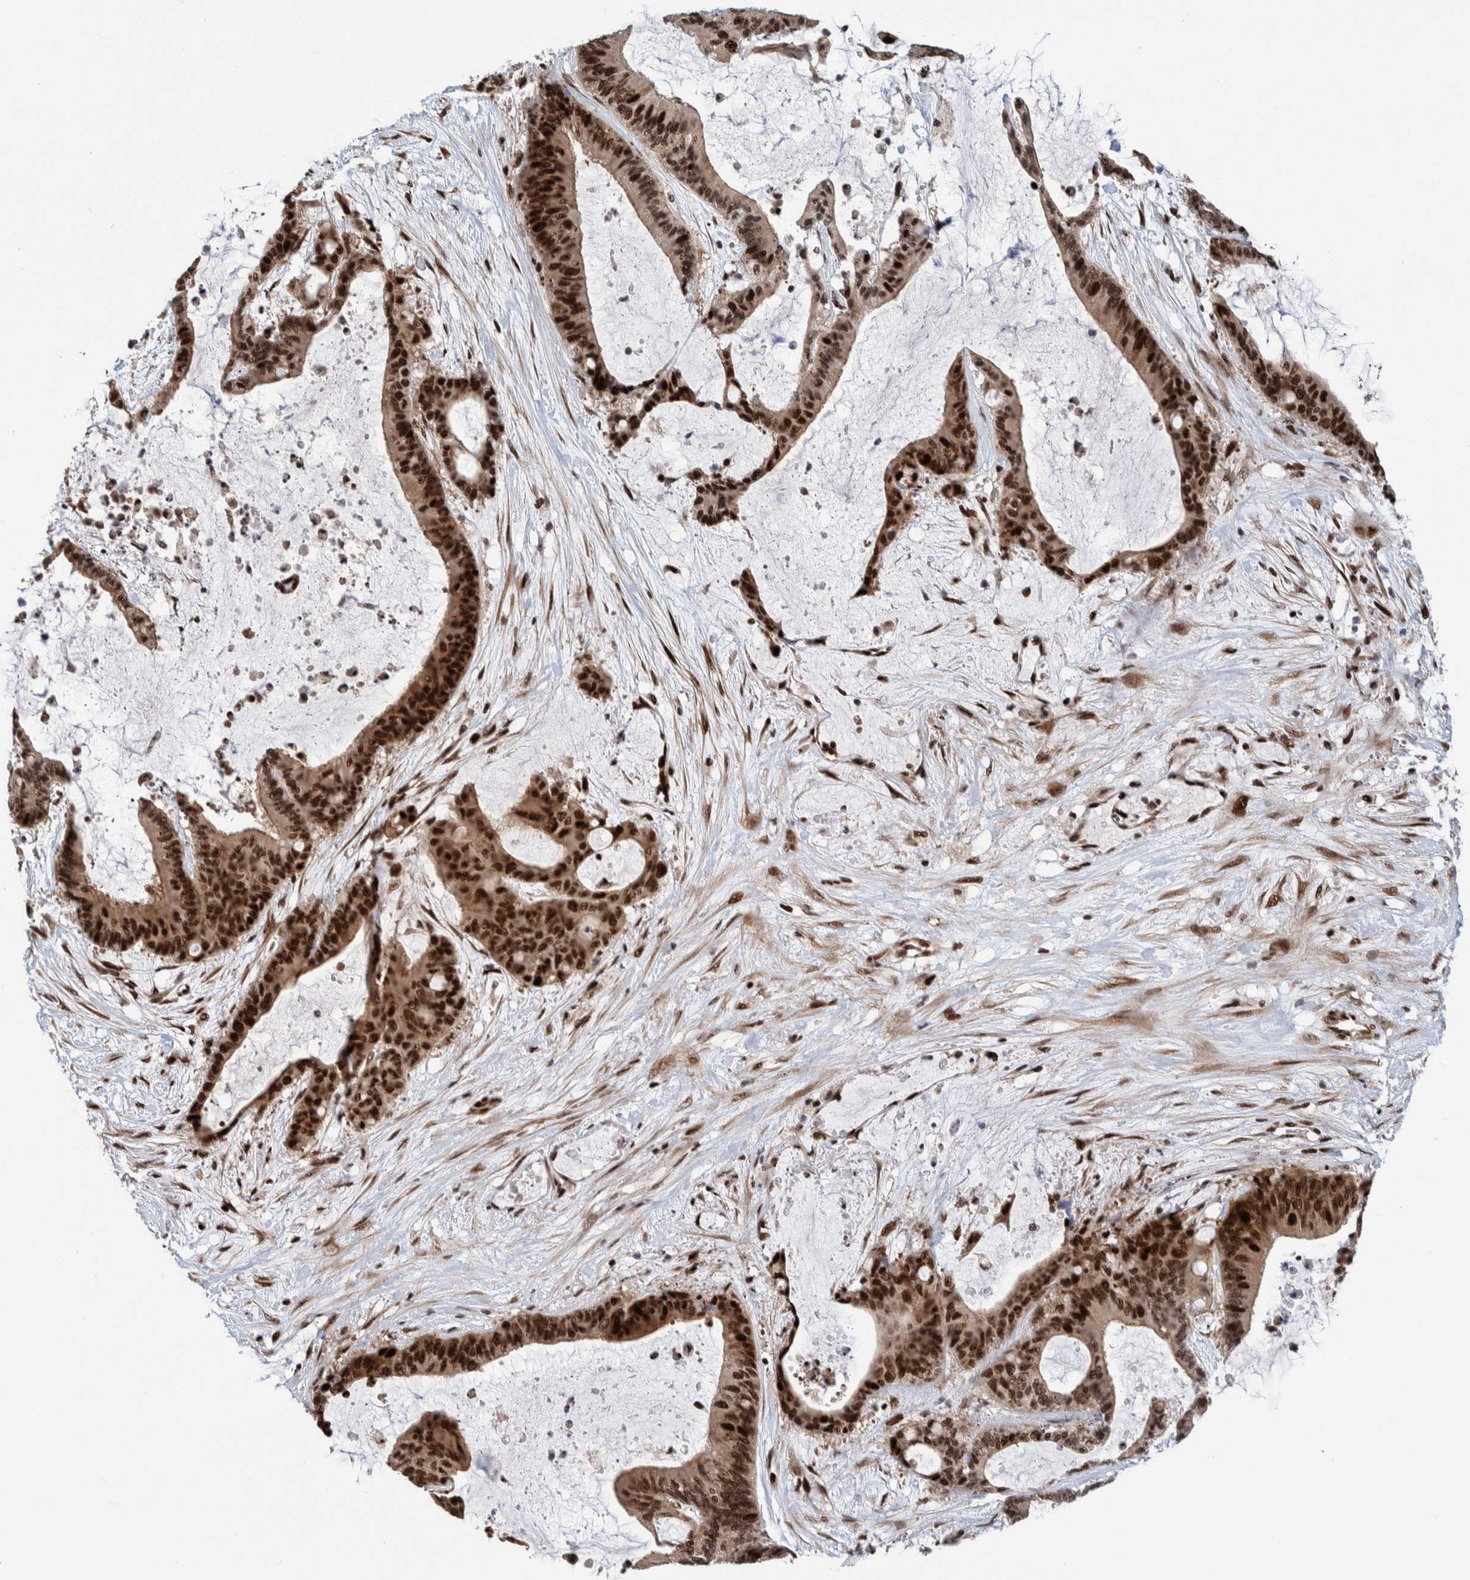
{"staining": {"intensity": "strong", "quantity": ">75%", "location": "nuclear"}, "tissue": "liver cancer", "cell_type": "Tumor cells", "image_type": "cancer", "snomed": [{"axis": "morphology", "description": "Cholangiocarcinoma"}, {"axis": "topography", "description": "Liver"}], "caption": "IHC (DAB) staining of human liver cancer exhibits strong nuclear protein positivity in about >75% of tumor cells.", "gene": "CHD4", "patient": {"sex": "female", "age": 73}}